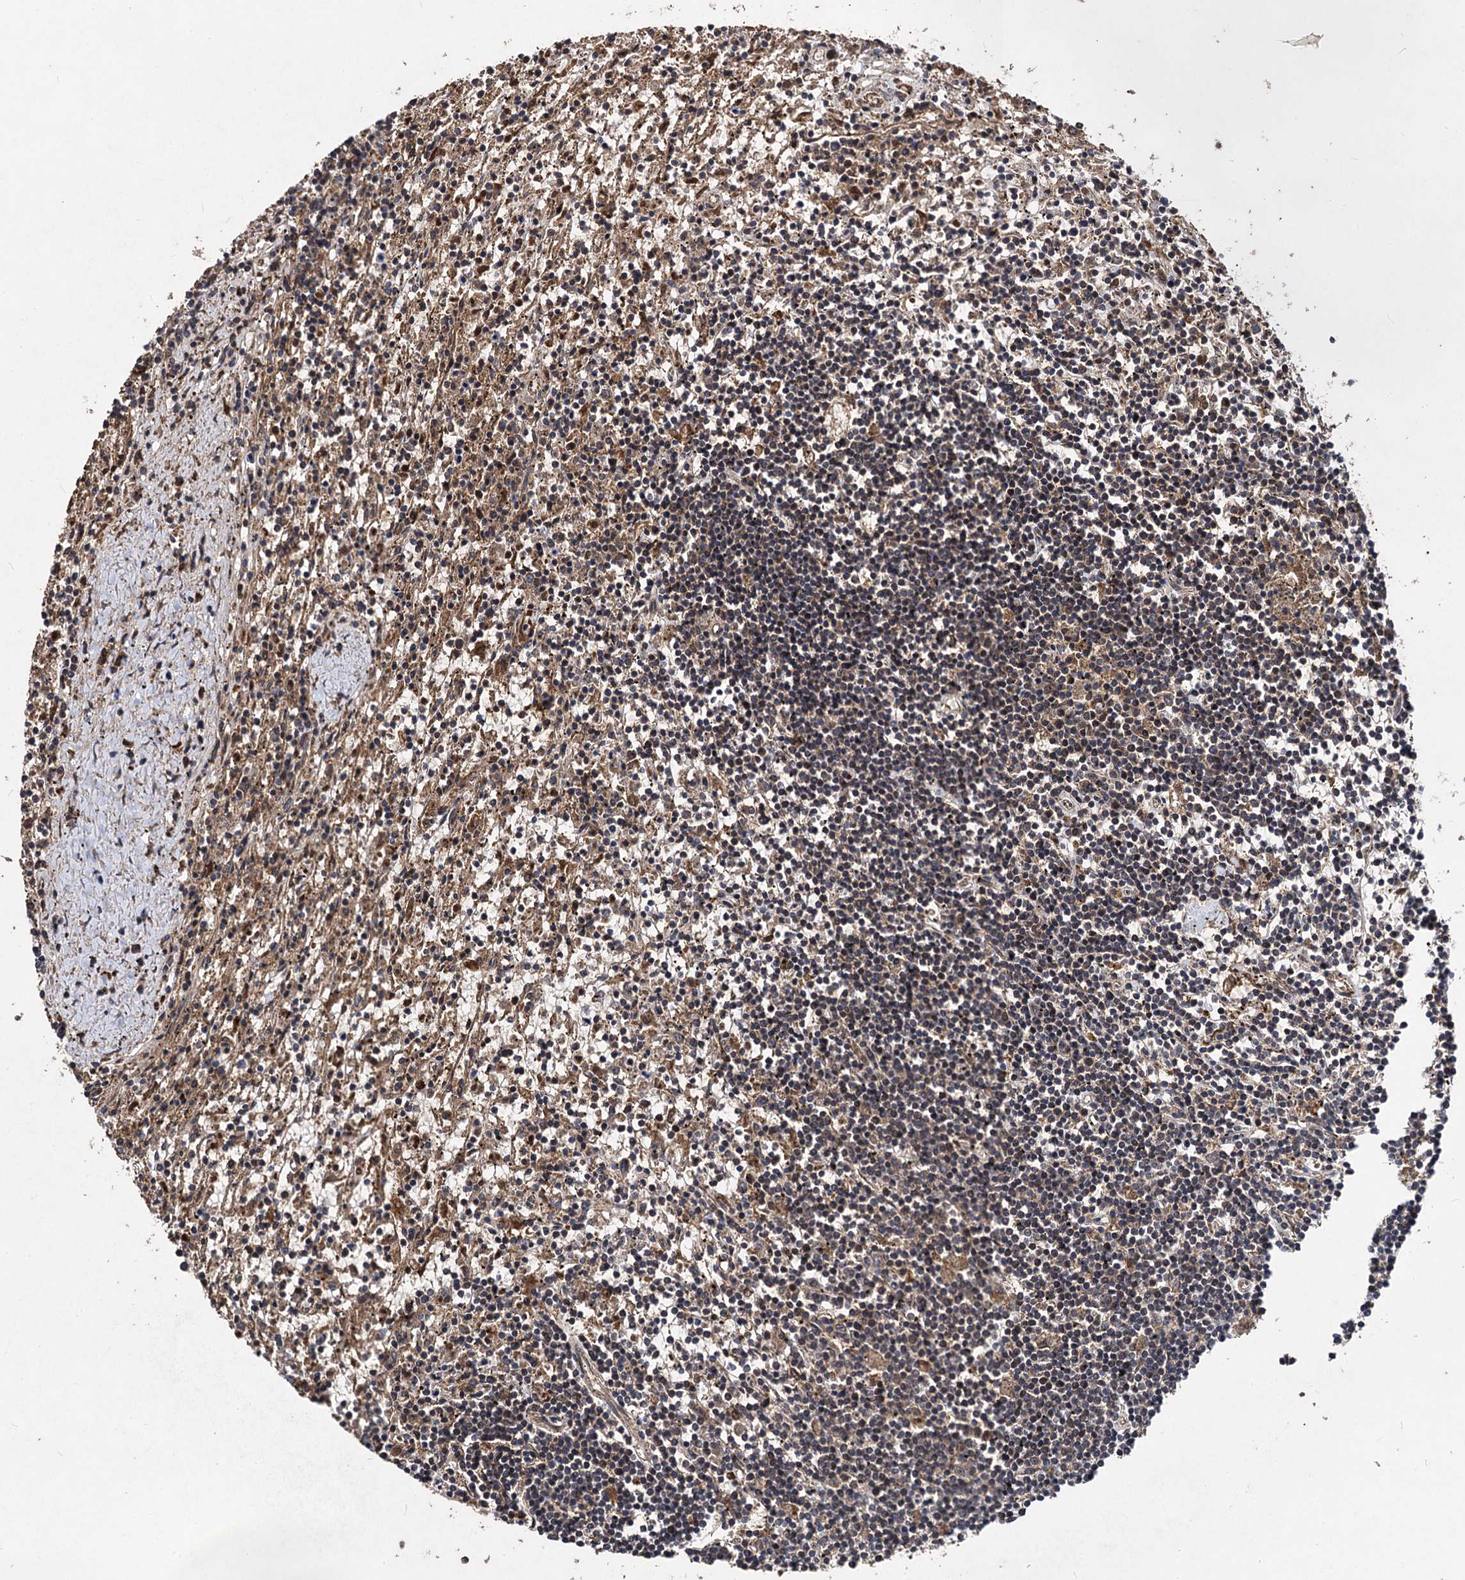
{"staining": {"intensity": "weak", "quantity": "25%-75%", "location": "cytoplasmic/membranous"}, "tissue": "lymphoma", "cell_type": "Tumor cells", "image_type": "cancer", "snomed": [{"axis": "morphology", "description": "Malignant lymphoma, non-Hodgkin's type, Low grade"}, {"axis": "topography", "description": "Spleen"}], "caption": "An immunohistochemistry (IHC) micrograph of neoplastic tissue is shown. Protein staining in brown highlights weak cytoplasmic/membranous positivity in malignant lymphoma, non-Hodgkin's type (low-grade) within tumor cells.", "gene": "BCL2L2", "patient": {"sex": "male", "age": 76}}